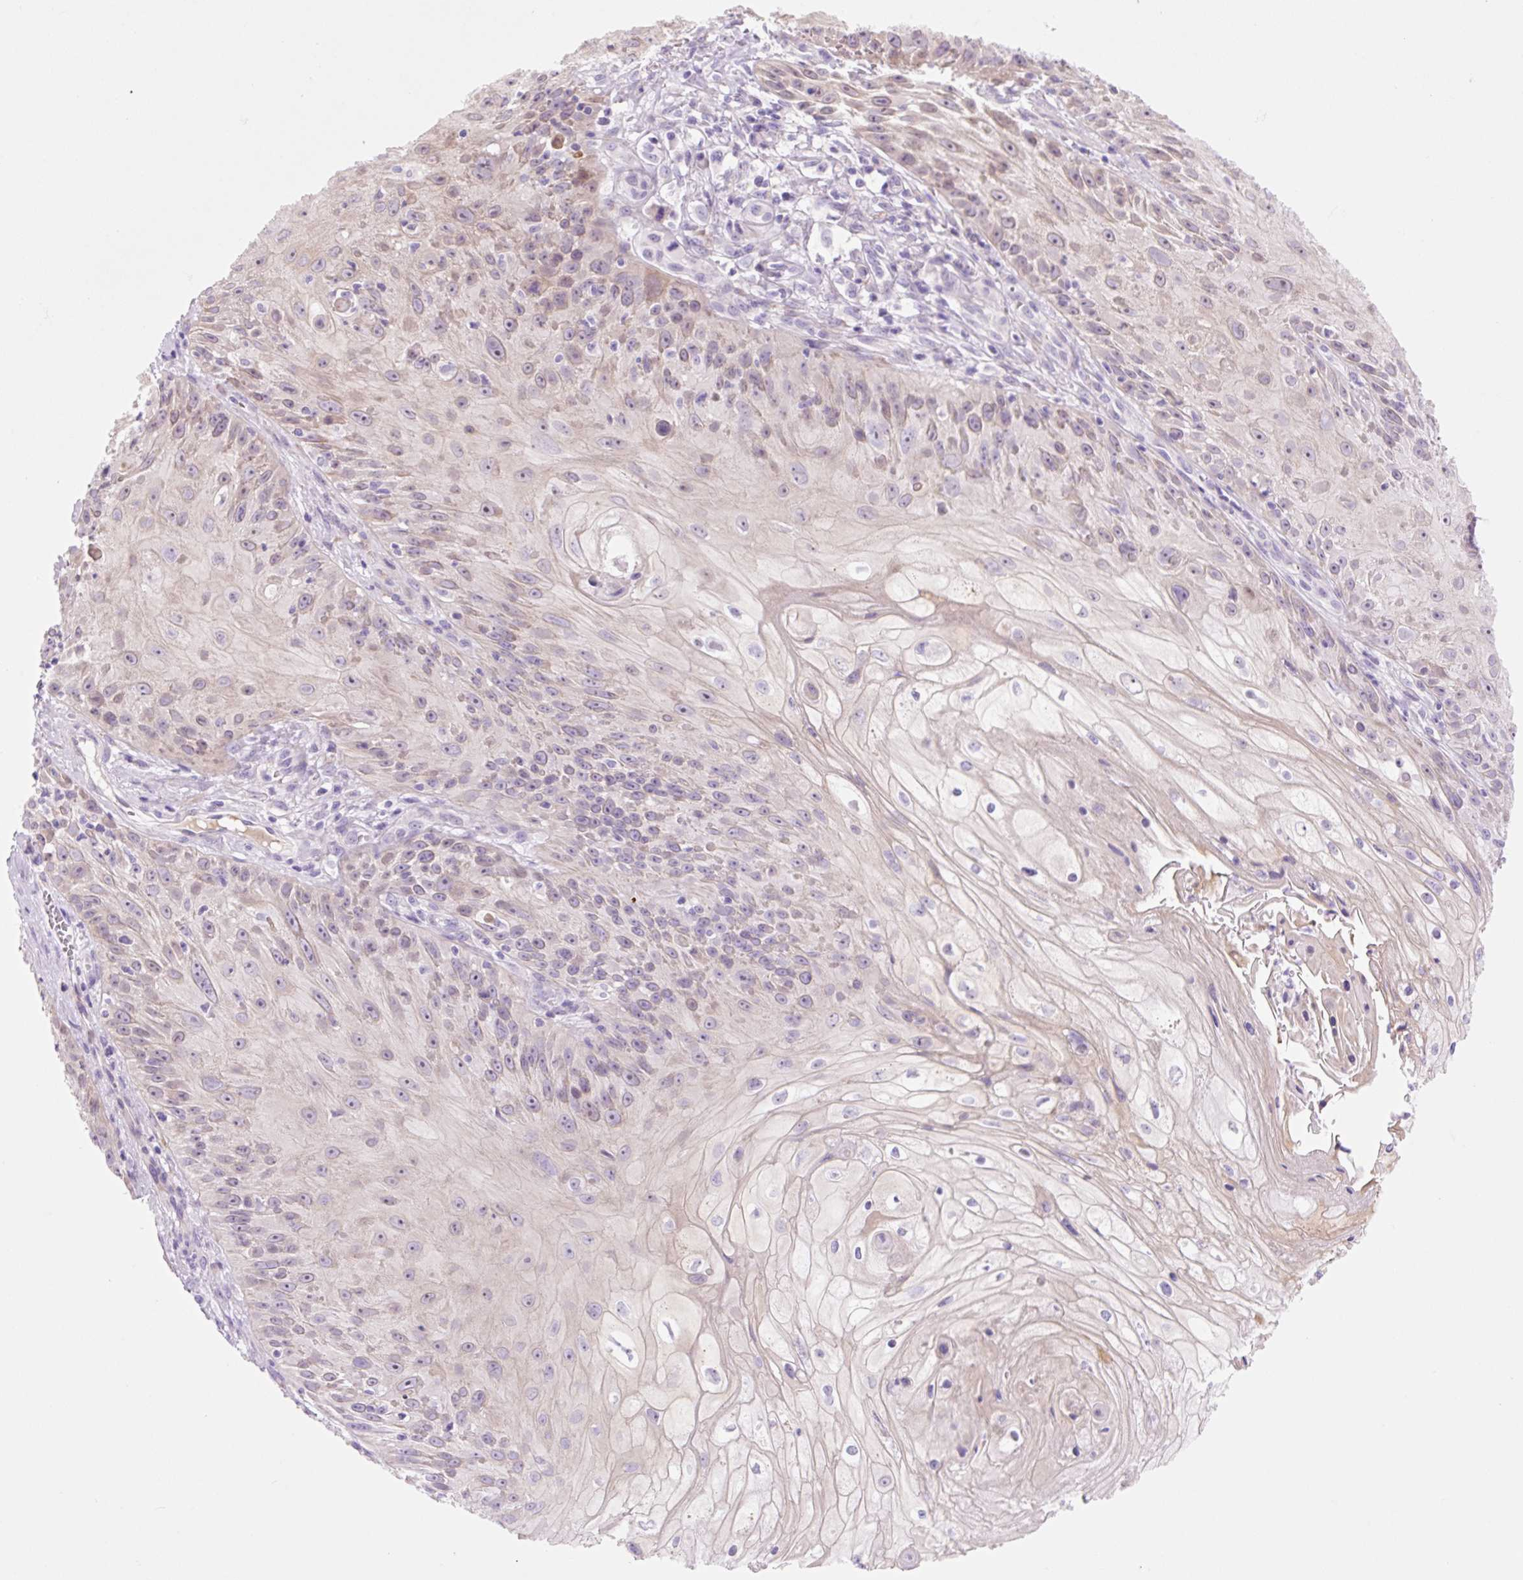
{"staining": {"intensity": "weak", "quantity": "25%-75%", "location": "cytoplasmic/membranous"}, "tissue": "skin cancer", "cell_type": "Tumor cells", "image_type": "cancer", "snomed": [{"axis": "morphology", "description": "Squamous cell carcinoma, NOS"}, {"axis": "topography", "description": "Skin"}, {"axis": "topography", "description": "Vulva"}], "caption": "The image demonstrates staining of skin cancer, revealing weak cytoplasmic/membranous protein expression (brown color) within tumor cells.", "gene": "ZNF121", "patient": {"sex": "female", "age": 76}}